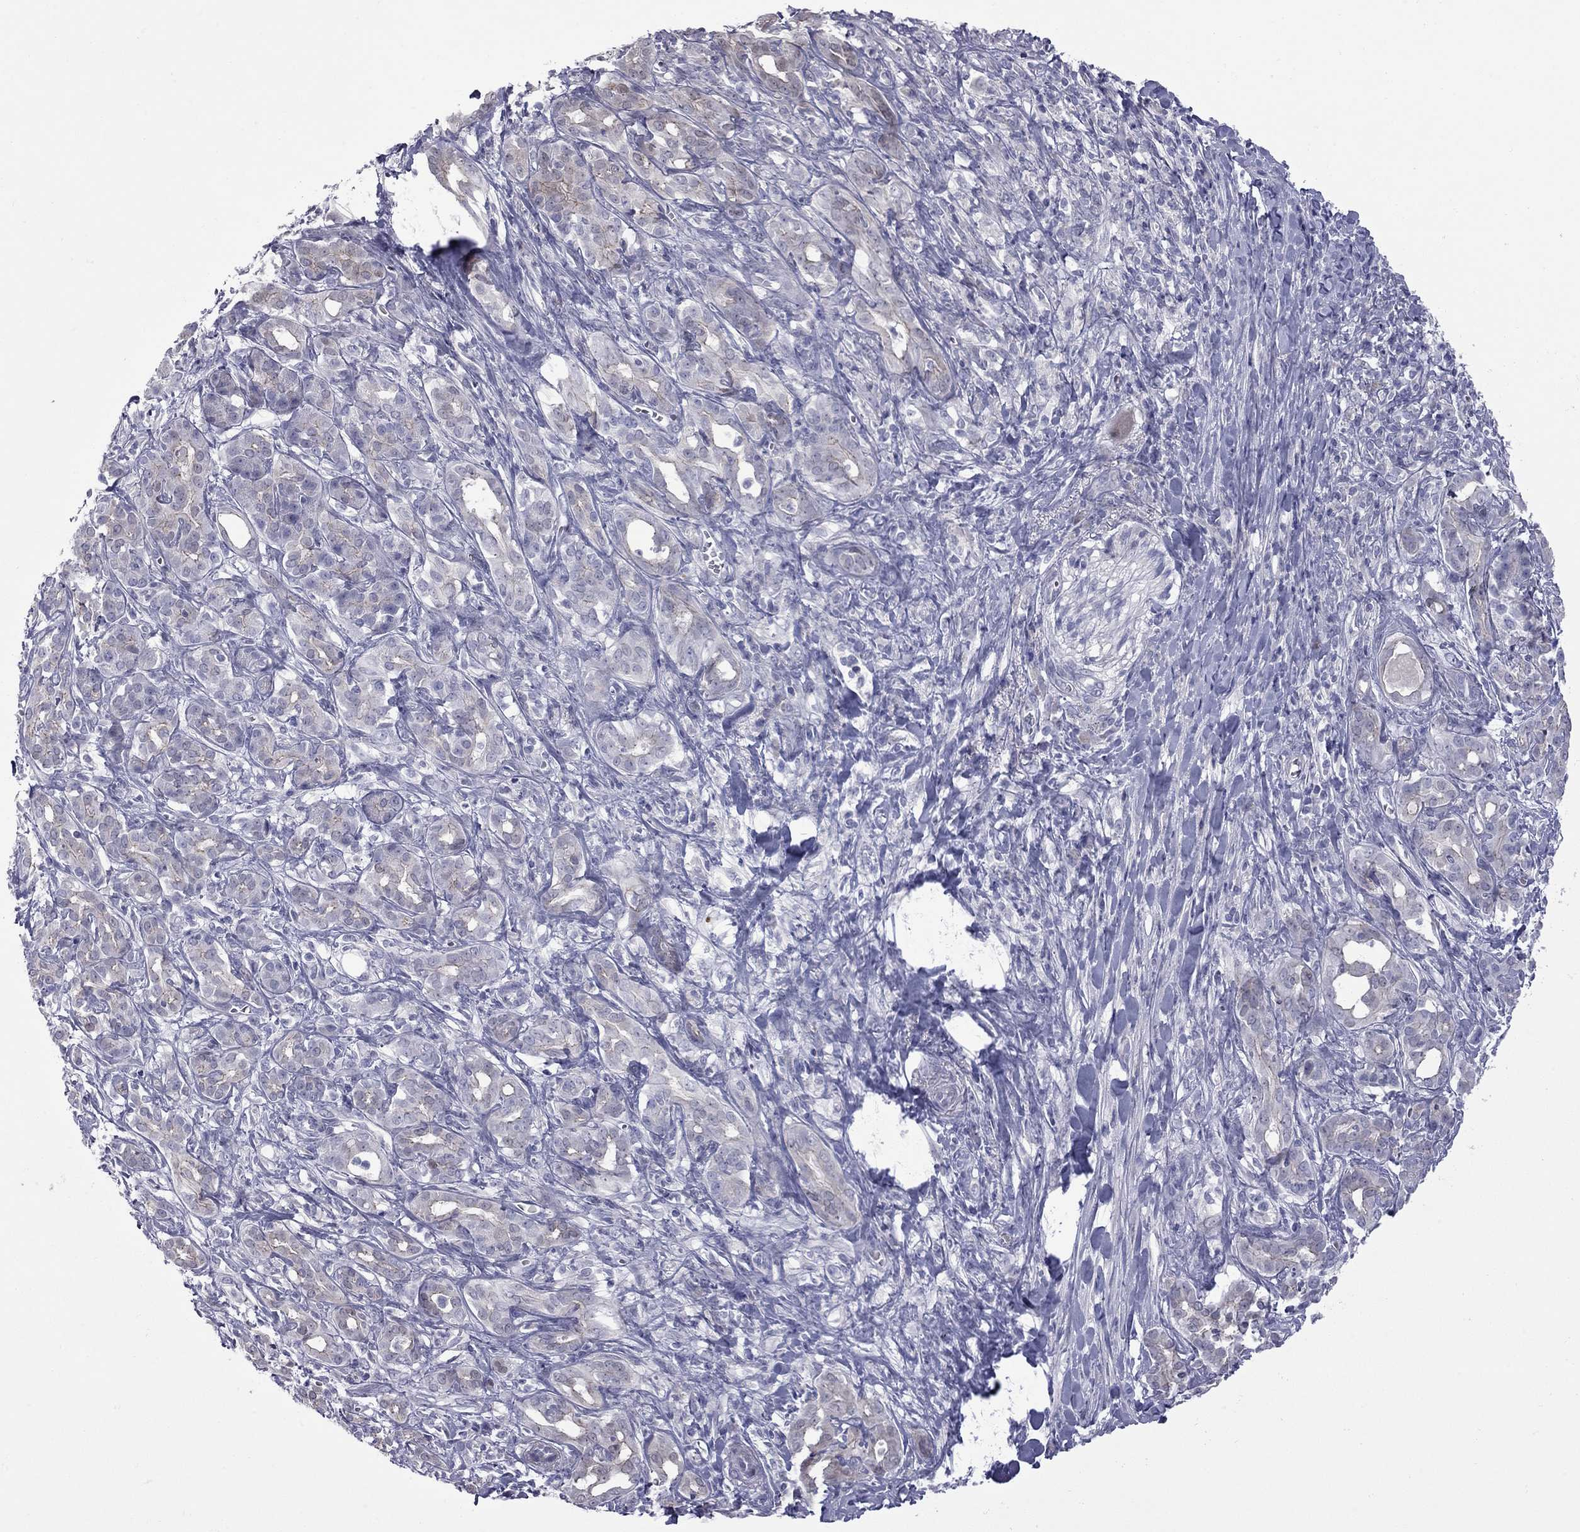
{"staining": {"intensity": "weak", "quantity": "<25%", "location": "cytoplasmic/membranous"}, "tissue": "pancreatic cancer", "cell_type": "Tumor cells", "image_type": "cancer", "snomed": [{"axis": "morphology", "description": "Adenocarcinoma, NOS"}, {"axis": "topography", "description": "Pancreas"}], "caption": "The image displays no significant positivity in tumor cells of pancreatic adenocarcinoma.", "gene": "NRARP", "patient": {"sex": "male", "age": 61}}